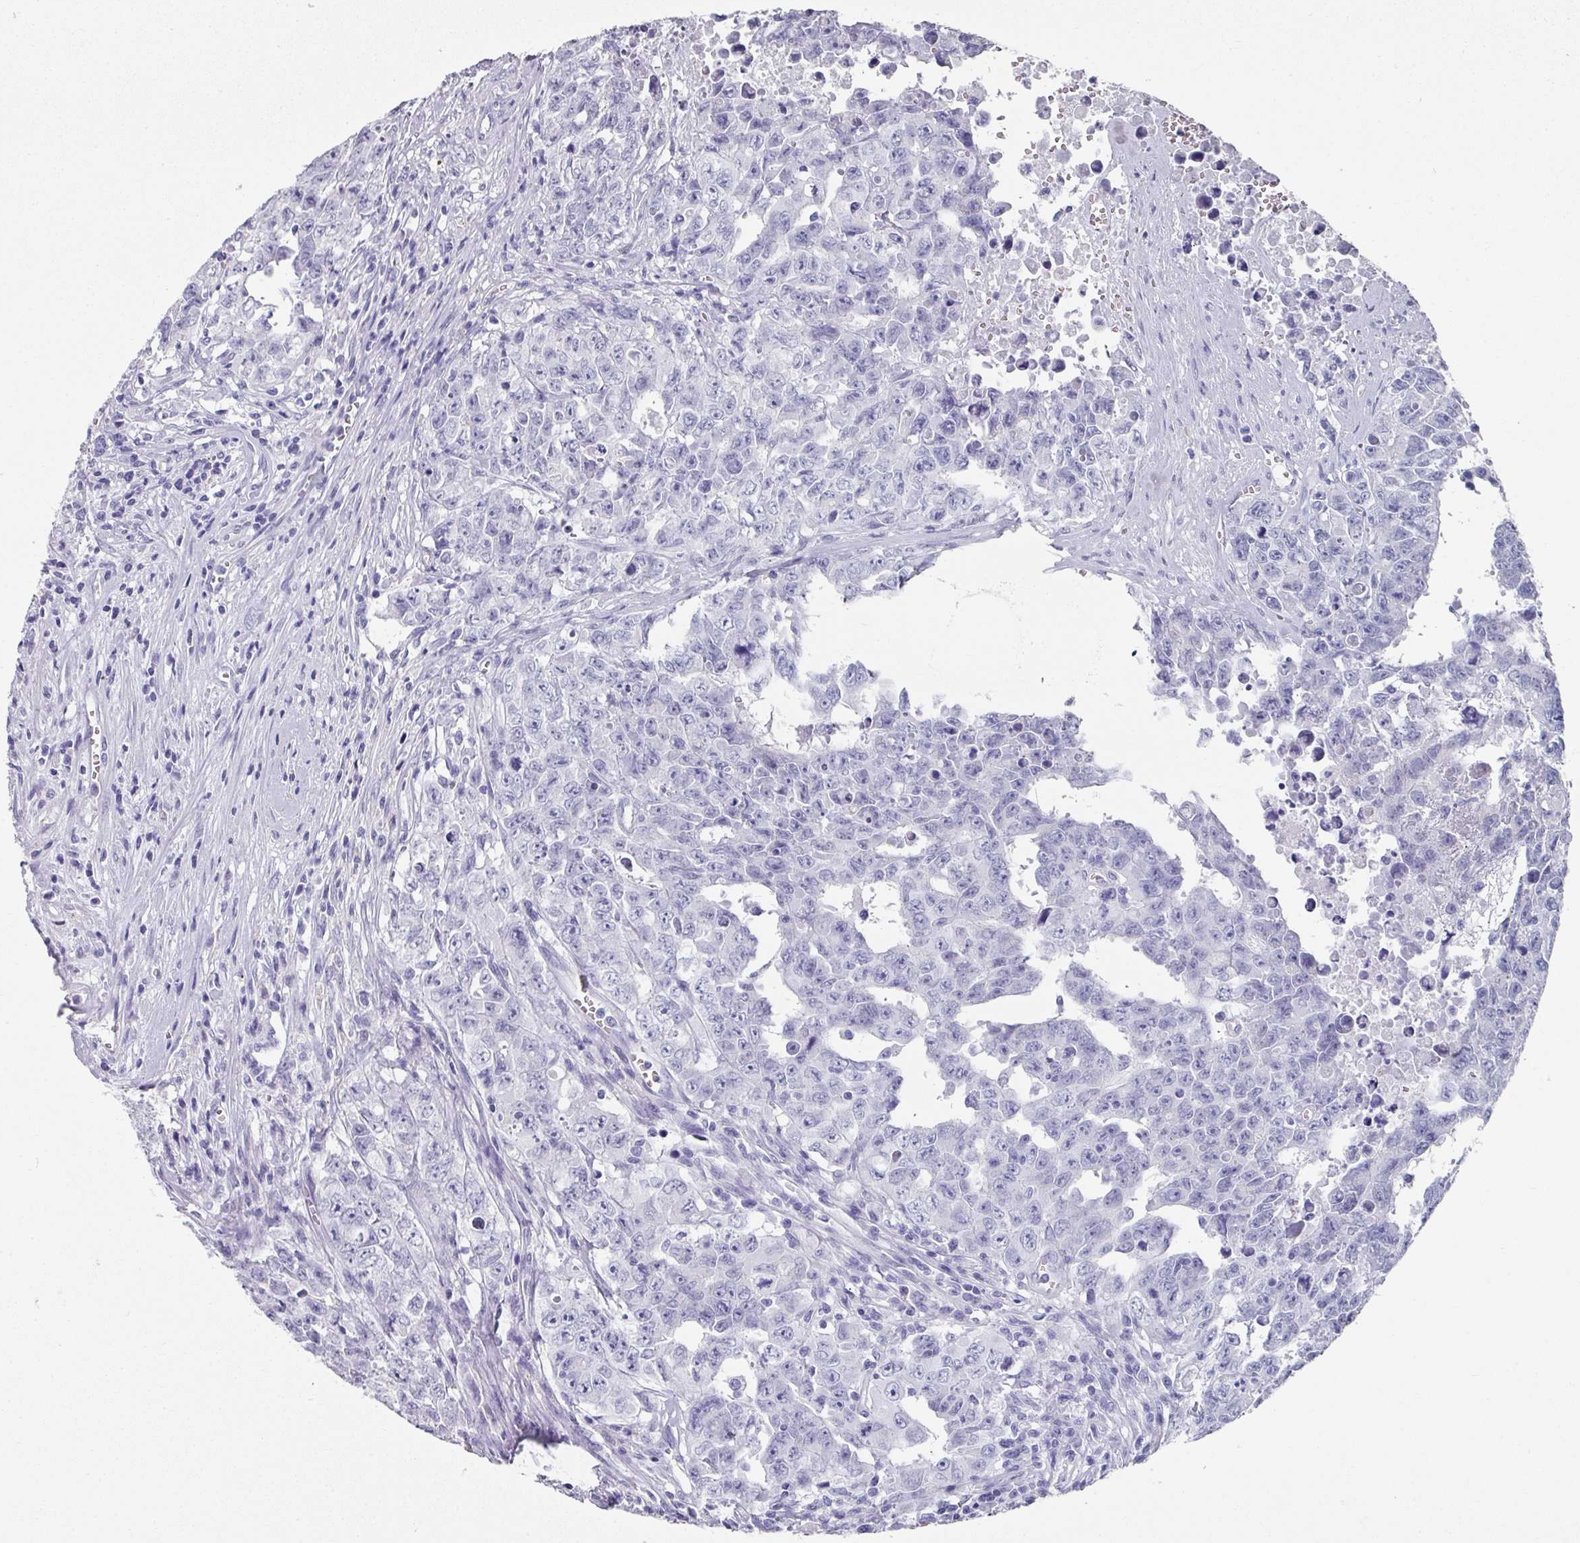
{"staining": {"intensity": "negative", "quantity": "none", "location": "none"}, "tissue": "testis cancer", "cell_type": "Tumor cells", "image_type": "cancer", "snomed": [{"axis": "morphology", "description": "Carcinoma, Embryonal, NOS"}, {"axis": "topography", "description": "Testis"}], "caption": "Protein analysis of testis cancer (embryonal carcinoma) exhibits no significant expression in tumor cells.", "gene": "SETBP1", "patient": {"sex": "male", "age": 24}}